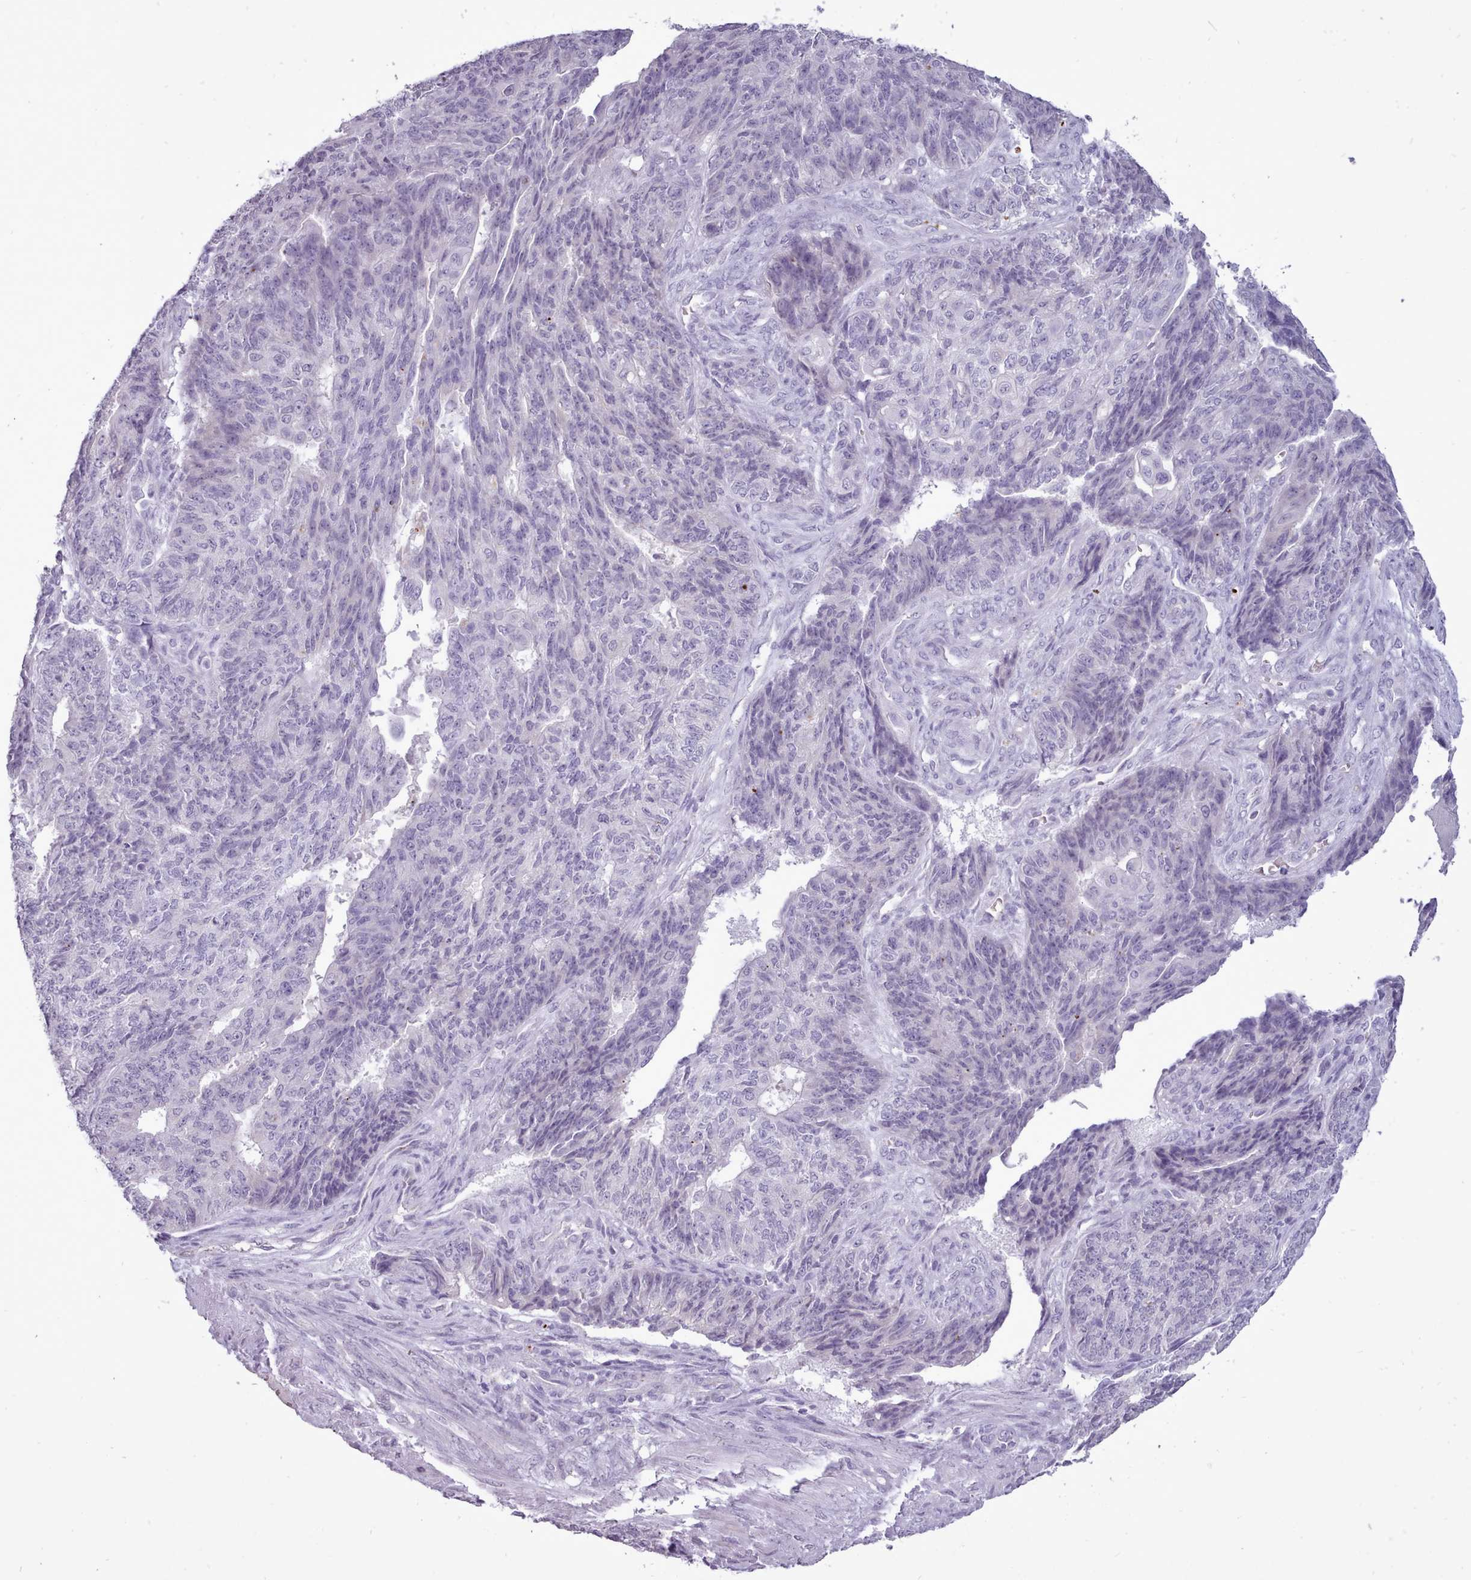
{"staining": {"intensity": "negative", "quantity": "none", "location": "none"}, "tissue": "endometrial cancer", "cell_type": "Tumor cells", "image_type": "cancer", "snomed": [{"axis": "morphology", "description": "Adenocarcinoma, NOS"}, {"axis": "topography", "description": "Endometrium"}], "caption": "Human adenocarcinoma (endometrial) stained for a protein using IHC reveals no staining in tumor cells.", "gene": "ATRAID", "patient": {"sex": "female", "age": 32}}